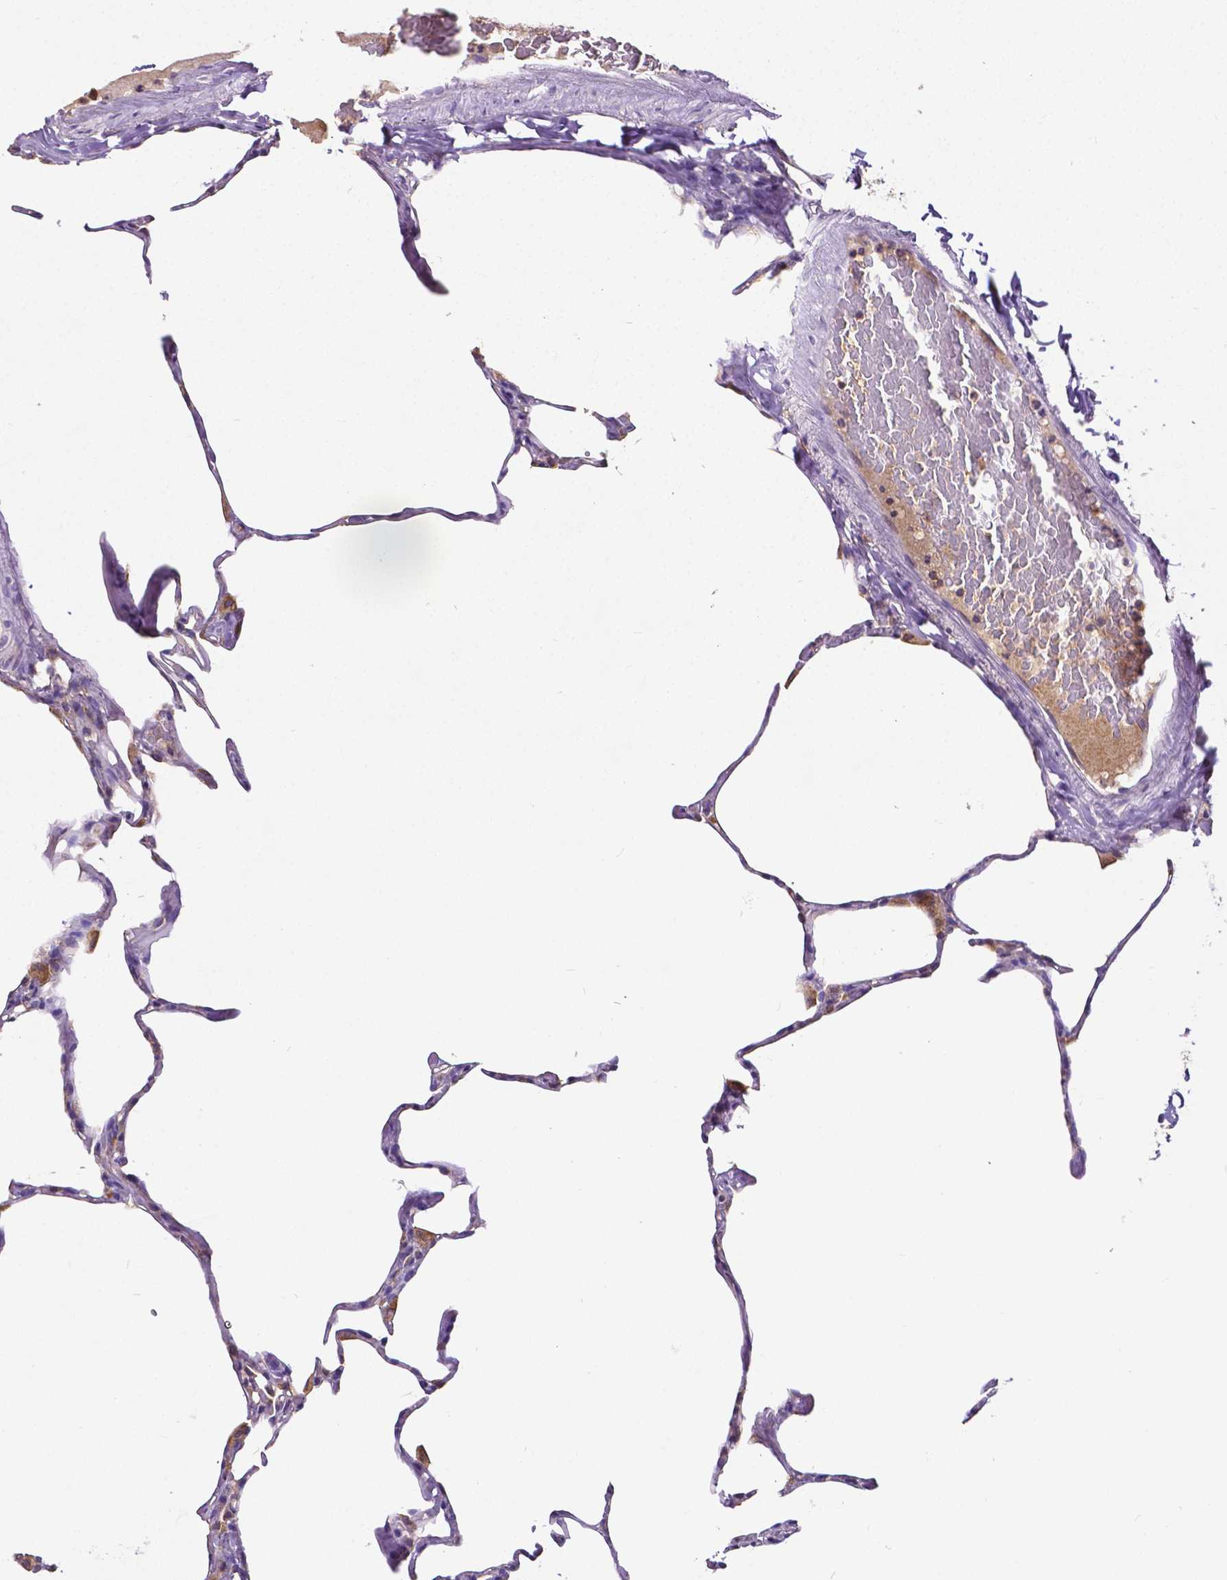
{"staining": {"intensity": "negative", "quantity": "none", "location": "none"}, "tissue": "lung", "cell_type": "Alveolar cells", "image_type": "normal", "snomed": [{"axis": "morphology", "description": "Normal tissue, NOS"}, {"axis": "topography", "description": "Lung"}], "caption": "Immunohistochemical staining of unremarkable human lung exhibits no significant expression in alveolar cells. (DAB immunohistochemistry (IHC) visualized using brightfield microscopy, high magnification).", "gene": "DICER1", "patient": {"sex": "male", "age": 65}}